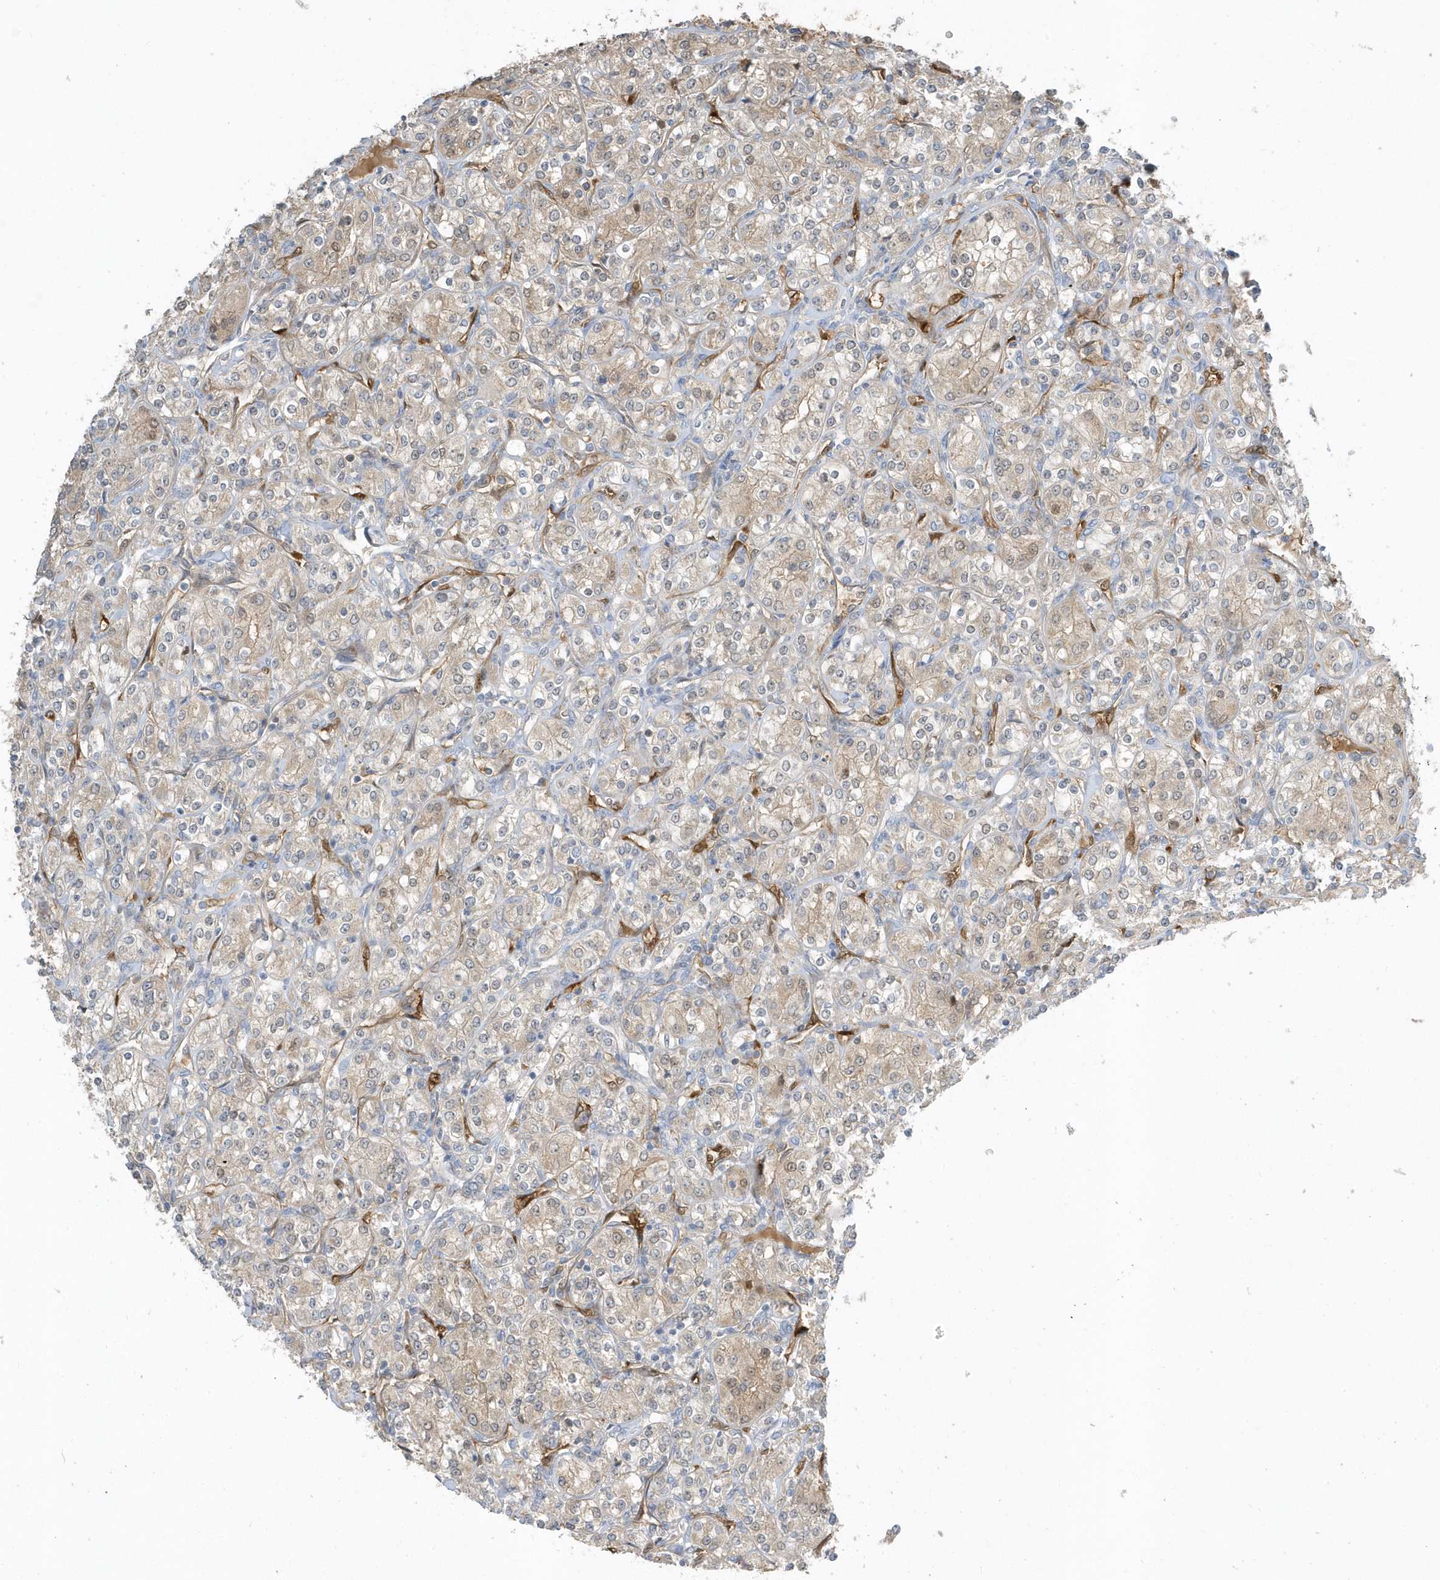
{"staining": {"intensity": "weak", "quantity": "25%-75%", "location": "cytoplasmic/membranous"}, "tissue": "renal cancer", "cell_type": "Tumor cells", "image_type": "cancer", "snomed": [{"axis": "morphology", "description": "Adenocarcinoma, NOS"}, {"axis": "topography", "description": "Kidney"}], "caption": "Brown immunohistochemical staining in human renal cancer exhibits weak cytoplasmic/membranous staining in approximately 25%-75% of tumor cells.", "gene": "USP53", "patient": {"sex": "male", "age": 77}}